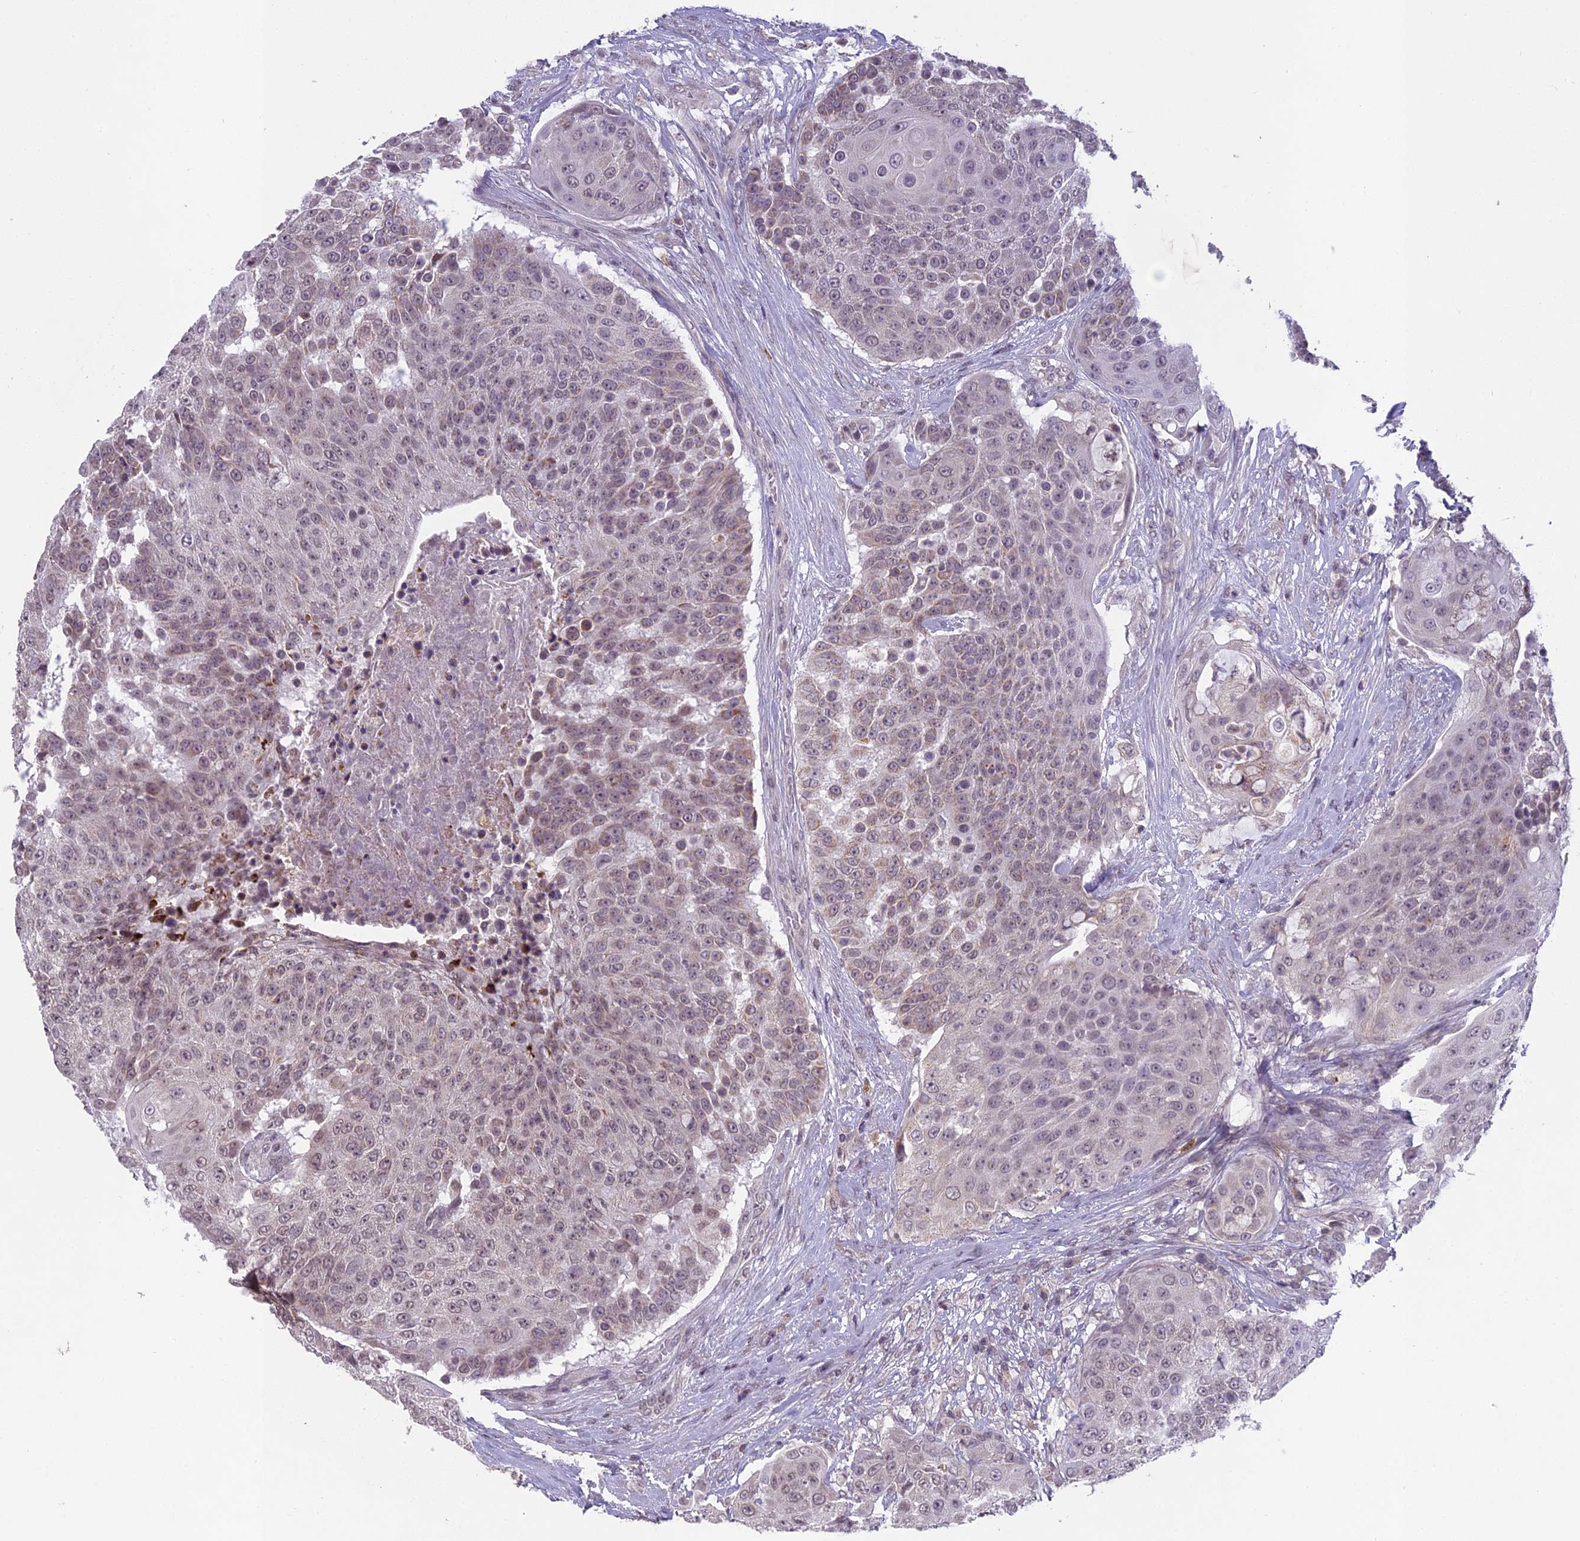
{"staining": {"intensity": "weak", "quantity": "25%-75%", "location": "cytoplasmic/membranous"}, "tissue": "urothelial cancer", "cell_type": "Tumor cells", "image_type": "cancer", "snomed": [{"axis": "morphology", "description": "Urothelial carcinoma, High grade"}, {"axis": "topography", "description": "Urinary bladder"}], "caption": "This micrograph shows urothelial cancer stained with immunohistochemistry to label a protein in brown. The cytoplasmic/membranous of tumor cells show weak positivity for the protein. Nuclei are counter-stained blue.", "gene": "ERG28", "patient": {"sex": "female", "age": 63}}